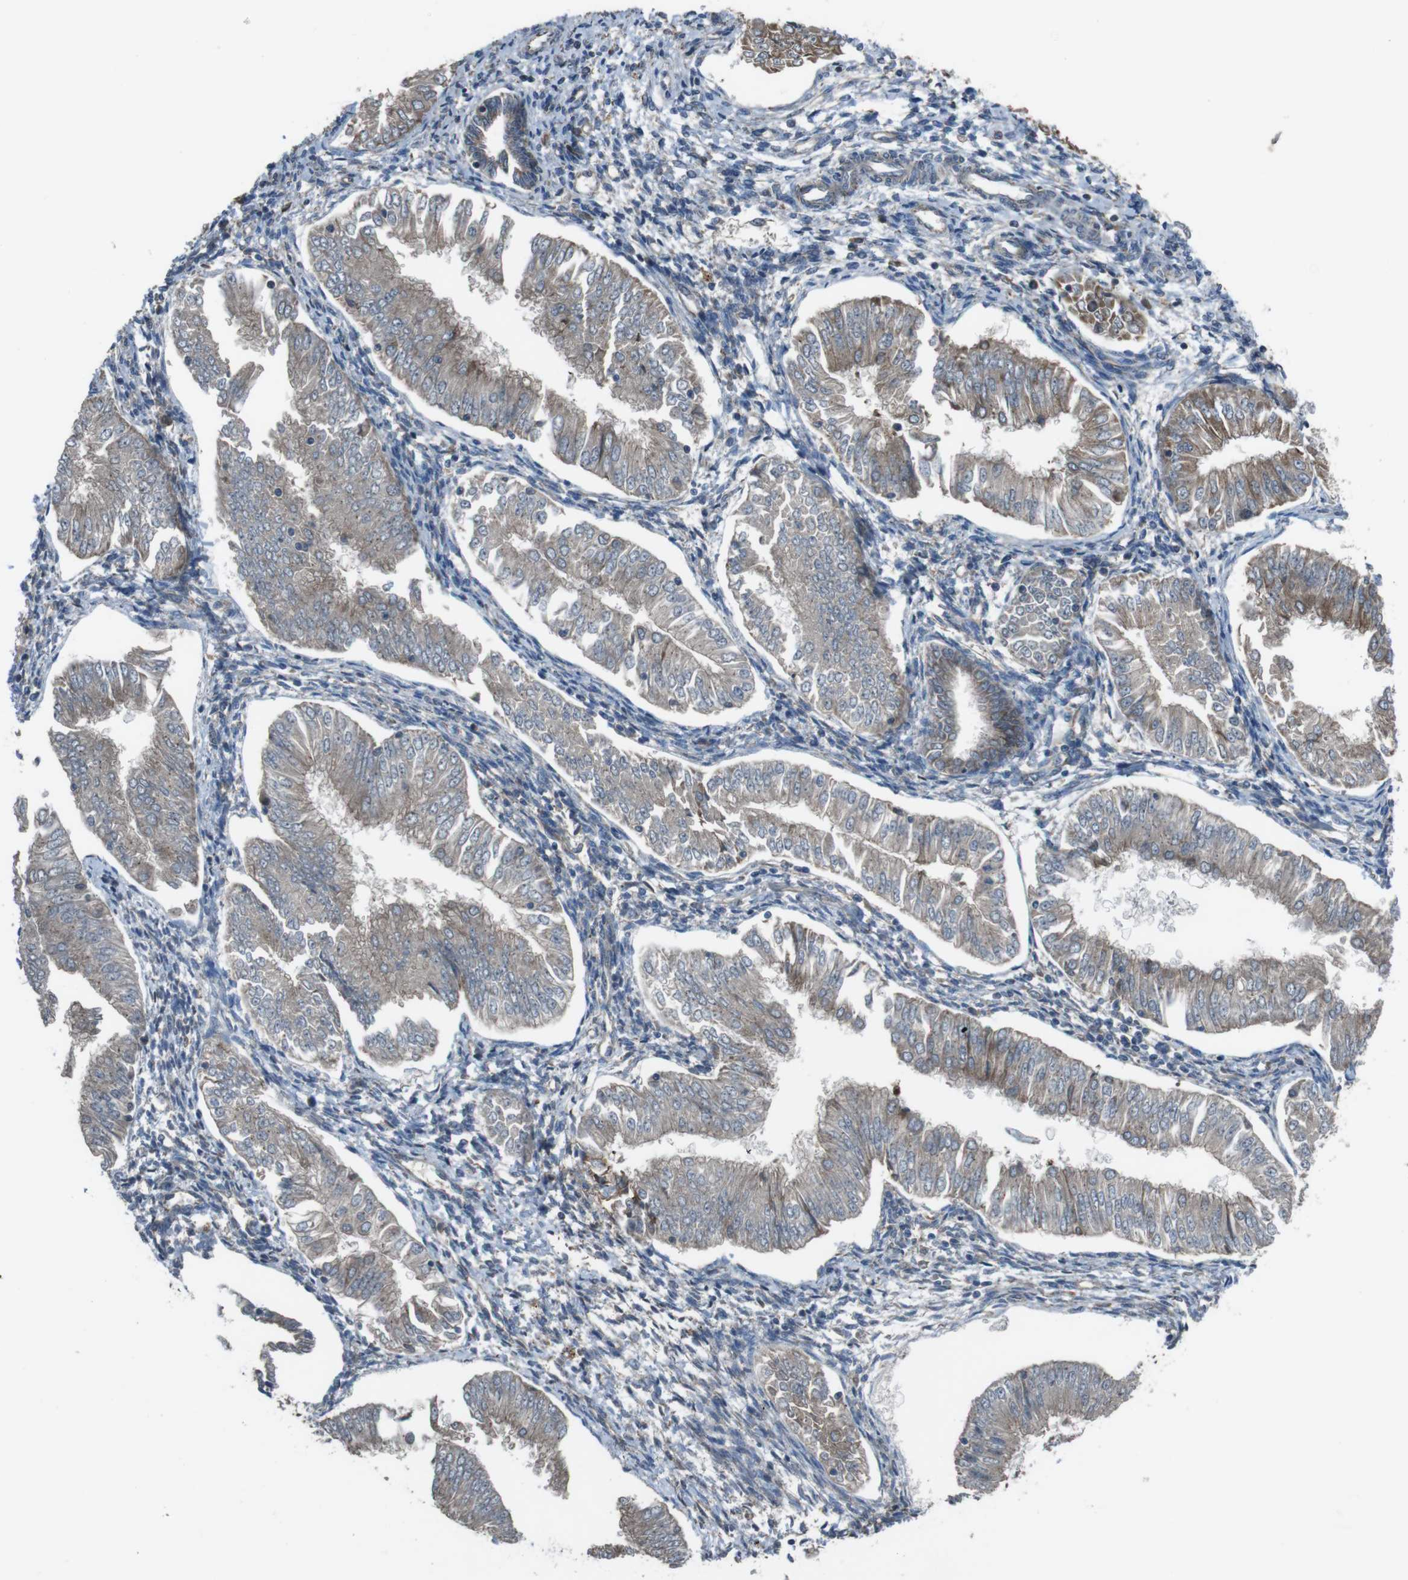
{"staining": {"intensity": "negative", "quantity": "none", "location": "none"}, "tissue": "endometrial cancer", "cell_type": "Tumor cells", "image_type": "cancer", "snomed": [{"axis": "morphology", "description": "Adenocarcinoma, NOS"}, {"axis": "topography", "description": "Endometrium"}], "caption": "IHC micrograph of neoplastic tissue: human endometrial cancer stained with DAB displays no significant protein positivity in tumor cells.", "gene": "GIMAP8", "patient": {"sex": "female", "age": 53}}